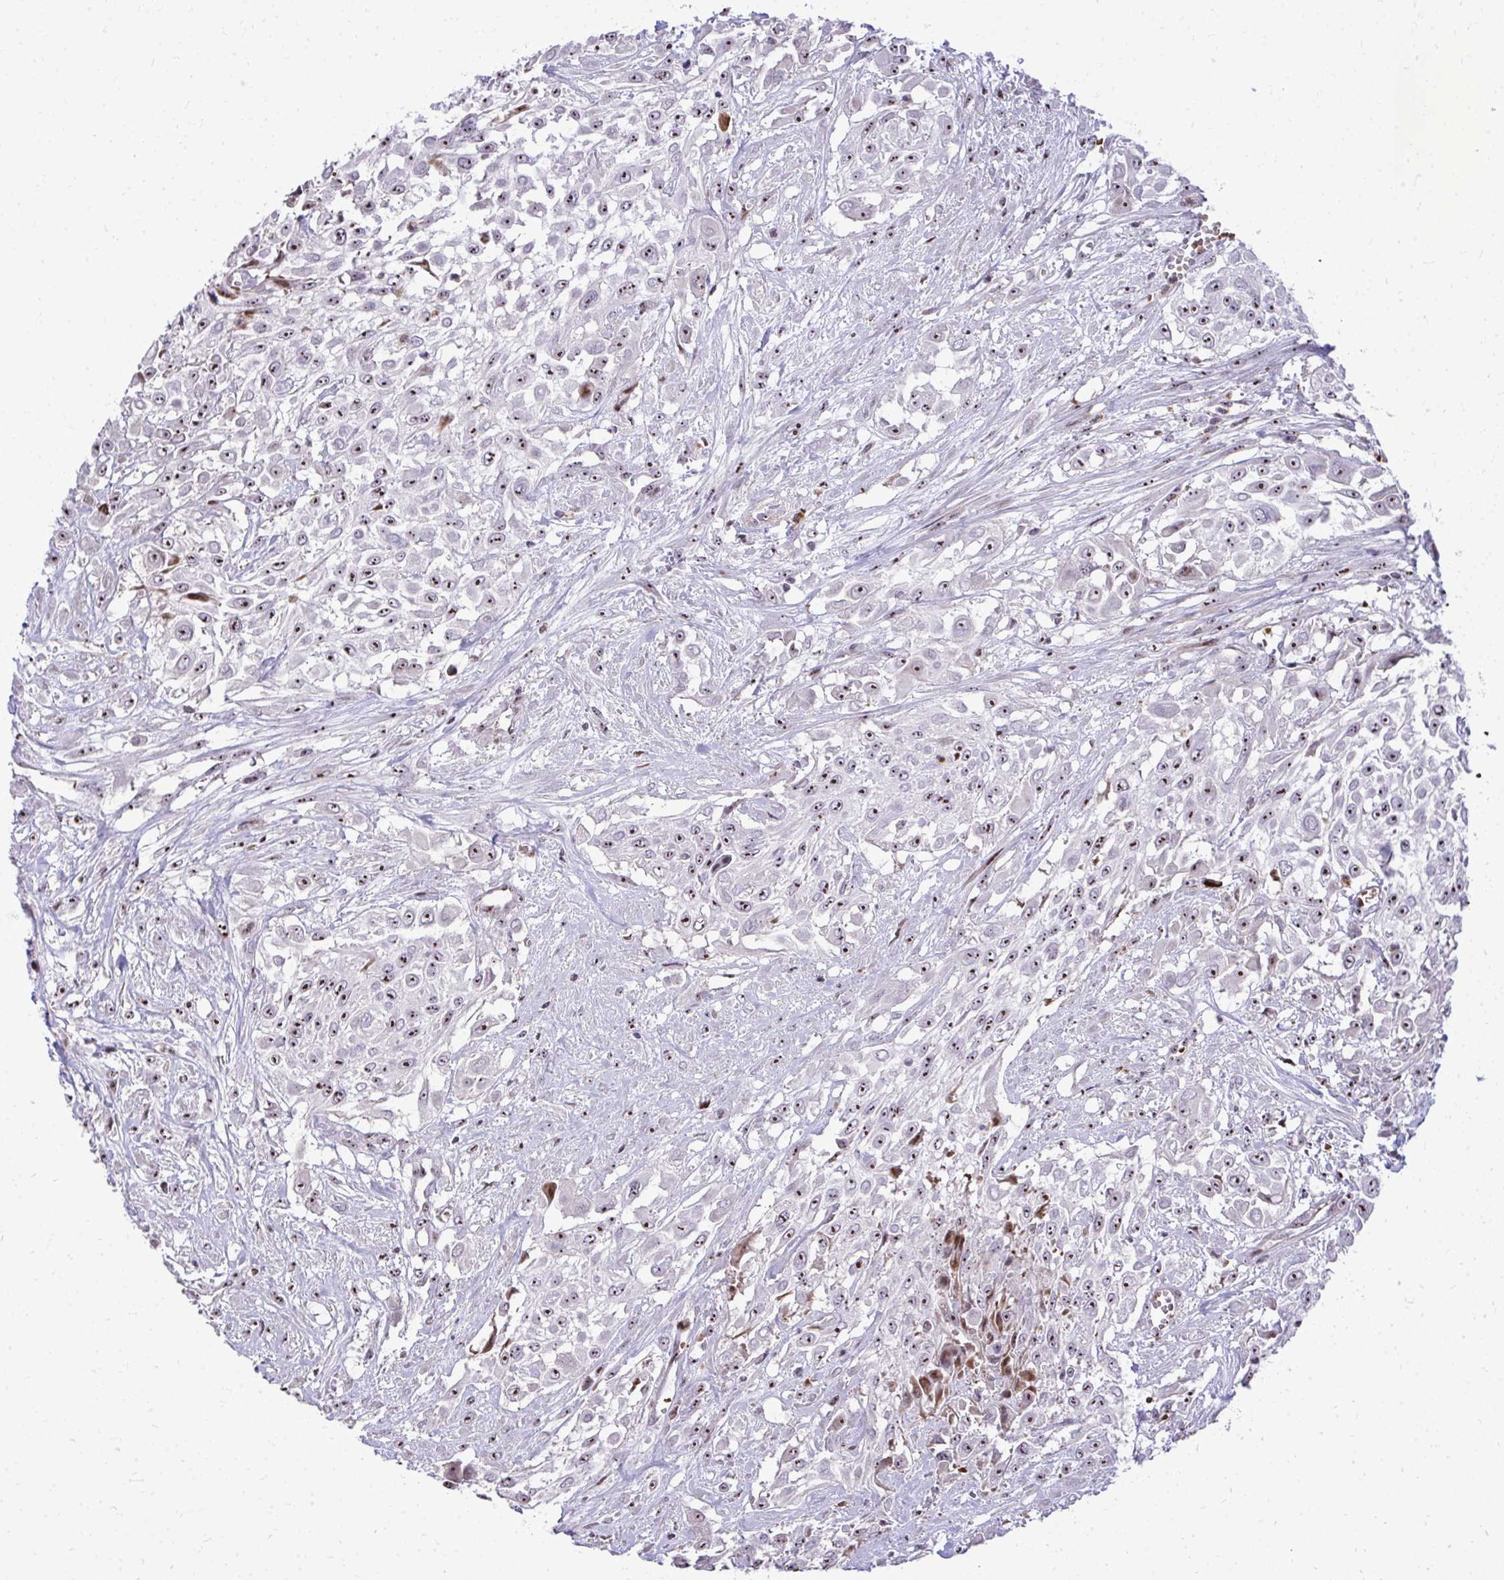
{"staining": {"intensity": "moderate", "quantity": ">75%", "location": "nuclear"}, "tissue": "urothelial cancer", "cell_type": "Tumor cells", "image_type": "cancer", "snomed": [{"axis": "morphology", "description": "Urothelial carcinoma, High grade"}, {"axis": "topography", "description": "Urinary bladder"}], "caption": "DAB (3,3'-diaminobenzidine) immunohistochemical staining of high-grade urothelial carcinoma demonstrates moderate nuclear protein staining in about >75% of tumor cells.", "gene": "DLX4", "patient": {"sex": "male", "age": 57}}